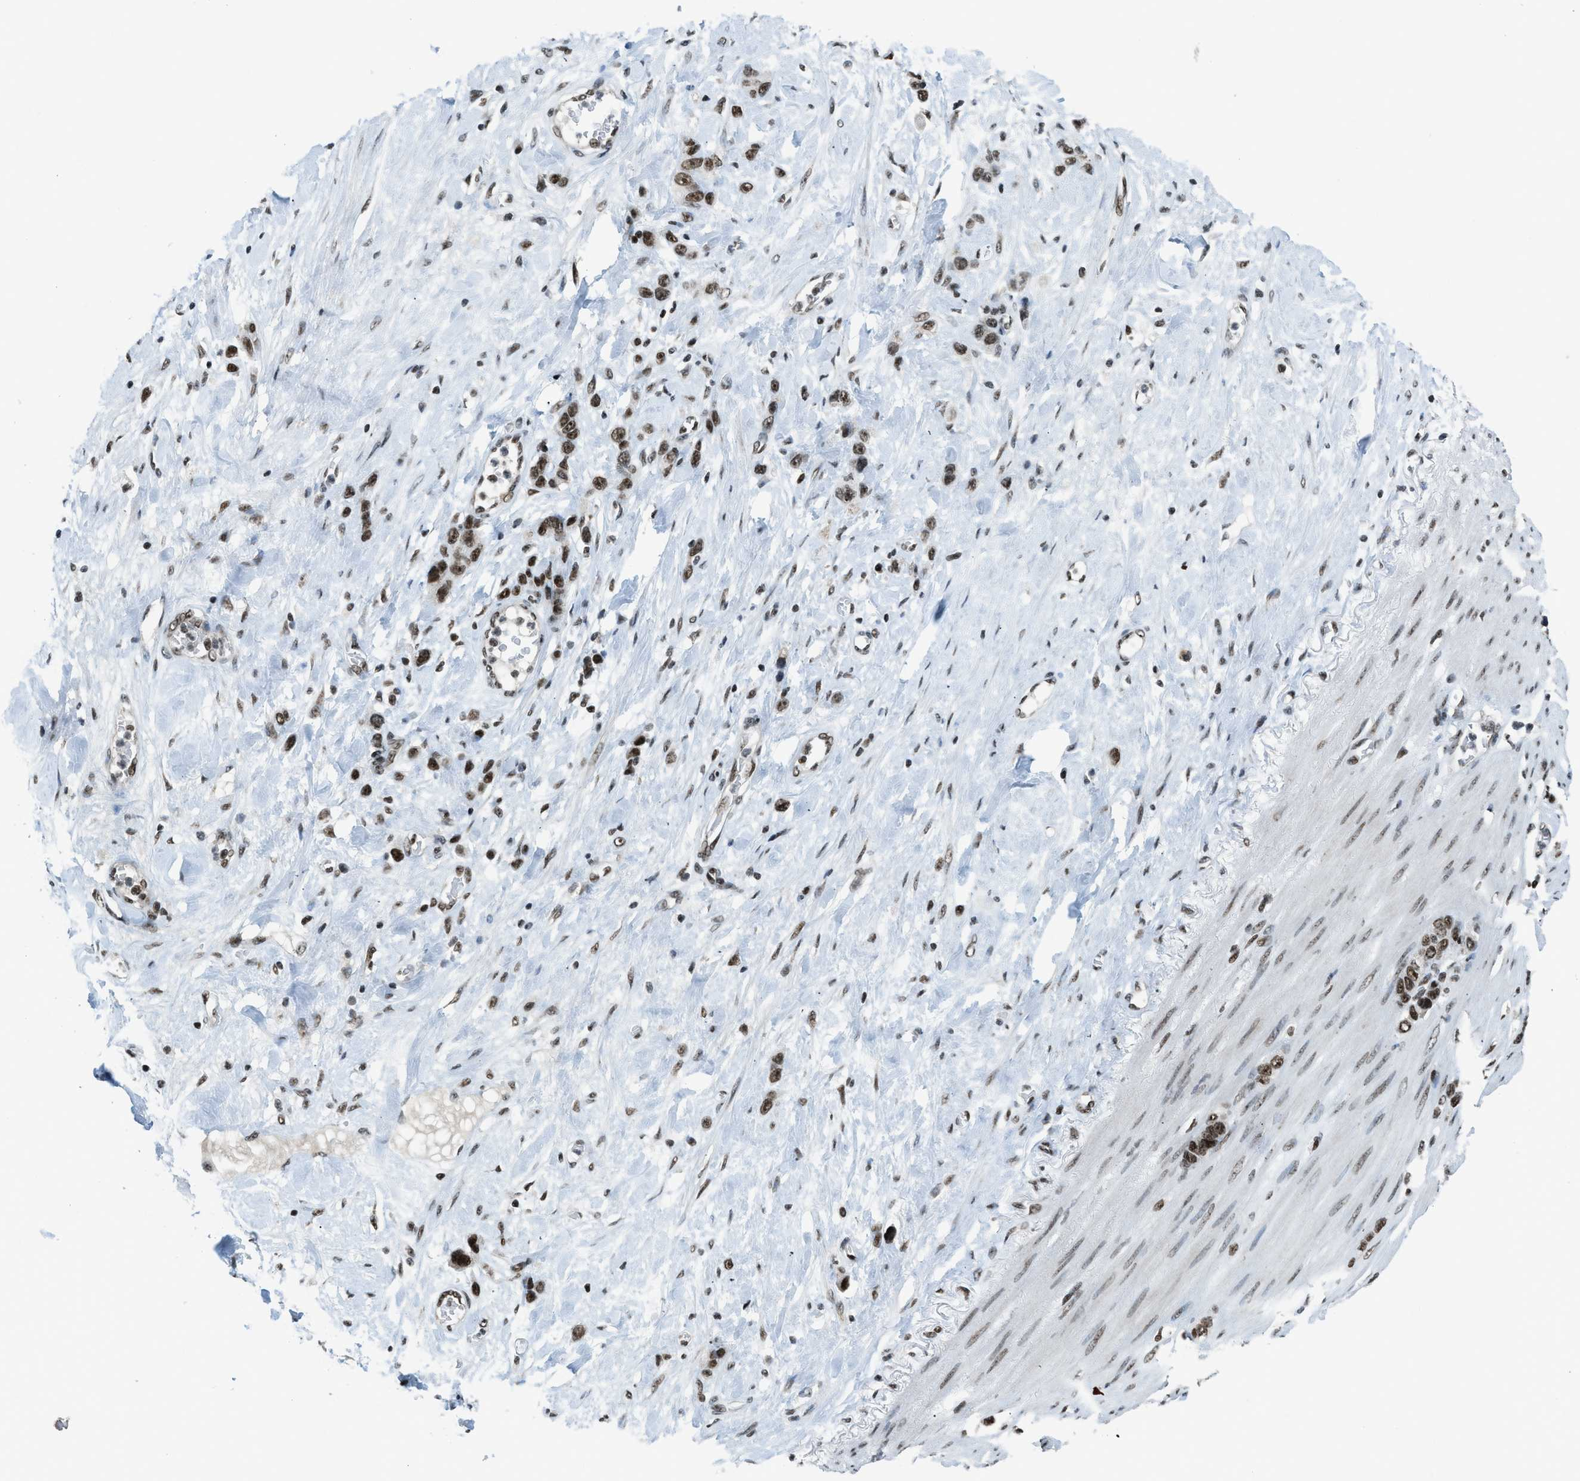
{"staining": {"intensity": "strong", "quantity": ">75%", "location": "nuclear"}, "tissue": "stomach cancer", "cell_type": "Tumor cells", "image_type": "cancer", "snomed": [{"axis": "morphology", "description": "Adenocarcinoma, NOS"}, {"axis": "morphology", "description": "Adenocarcinoma, High grade"}, {"axis": "topography", "description": "Stomach, upper"}, {"axis": "topography", "description": "Stomach, lower"}], "caption": "This photomicrograph shows IHC staining of human high-grade adenocarcinoma (stomach), with high strong nuclear expression in approximately >75% of tumor cells.", "gene": "RAD51B", "patient": {"sex": "female", "age": 65}}